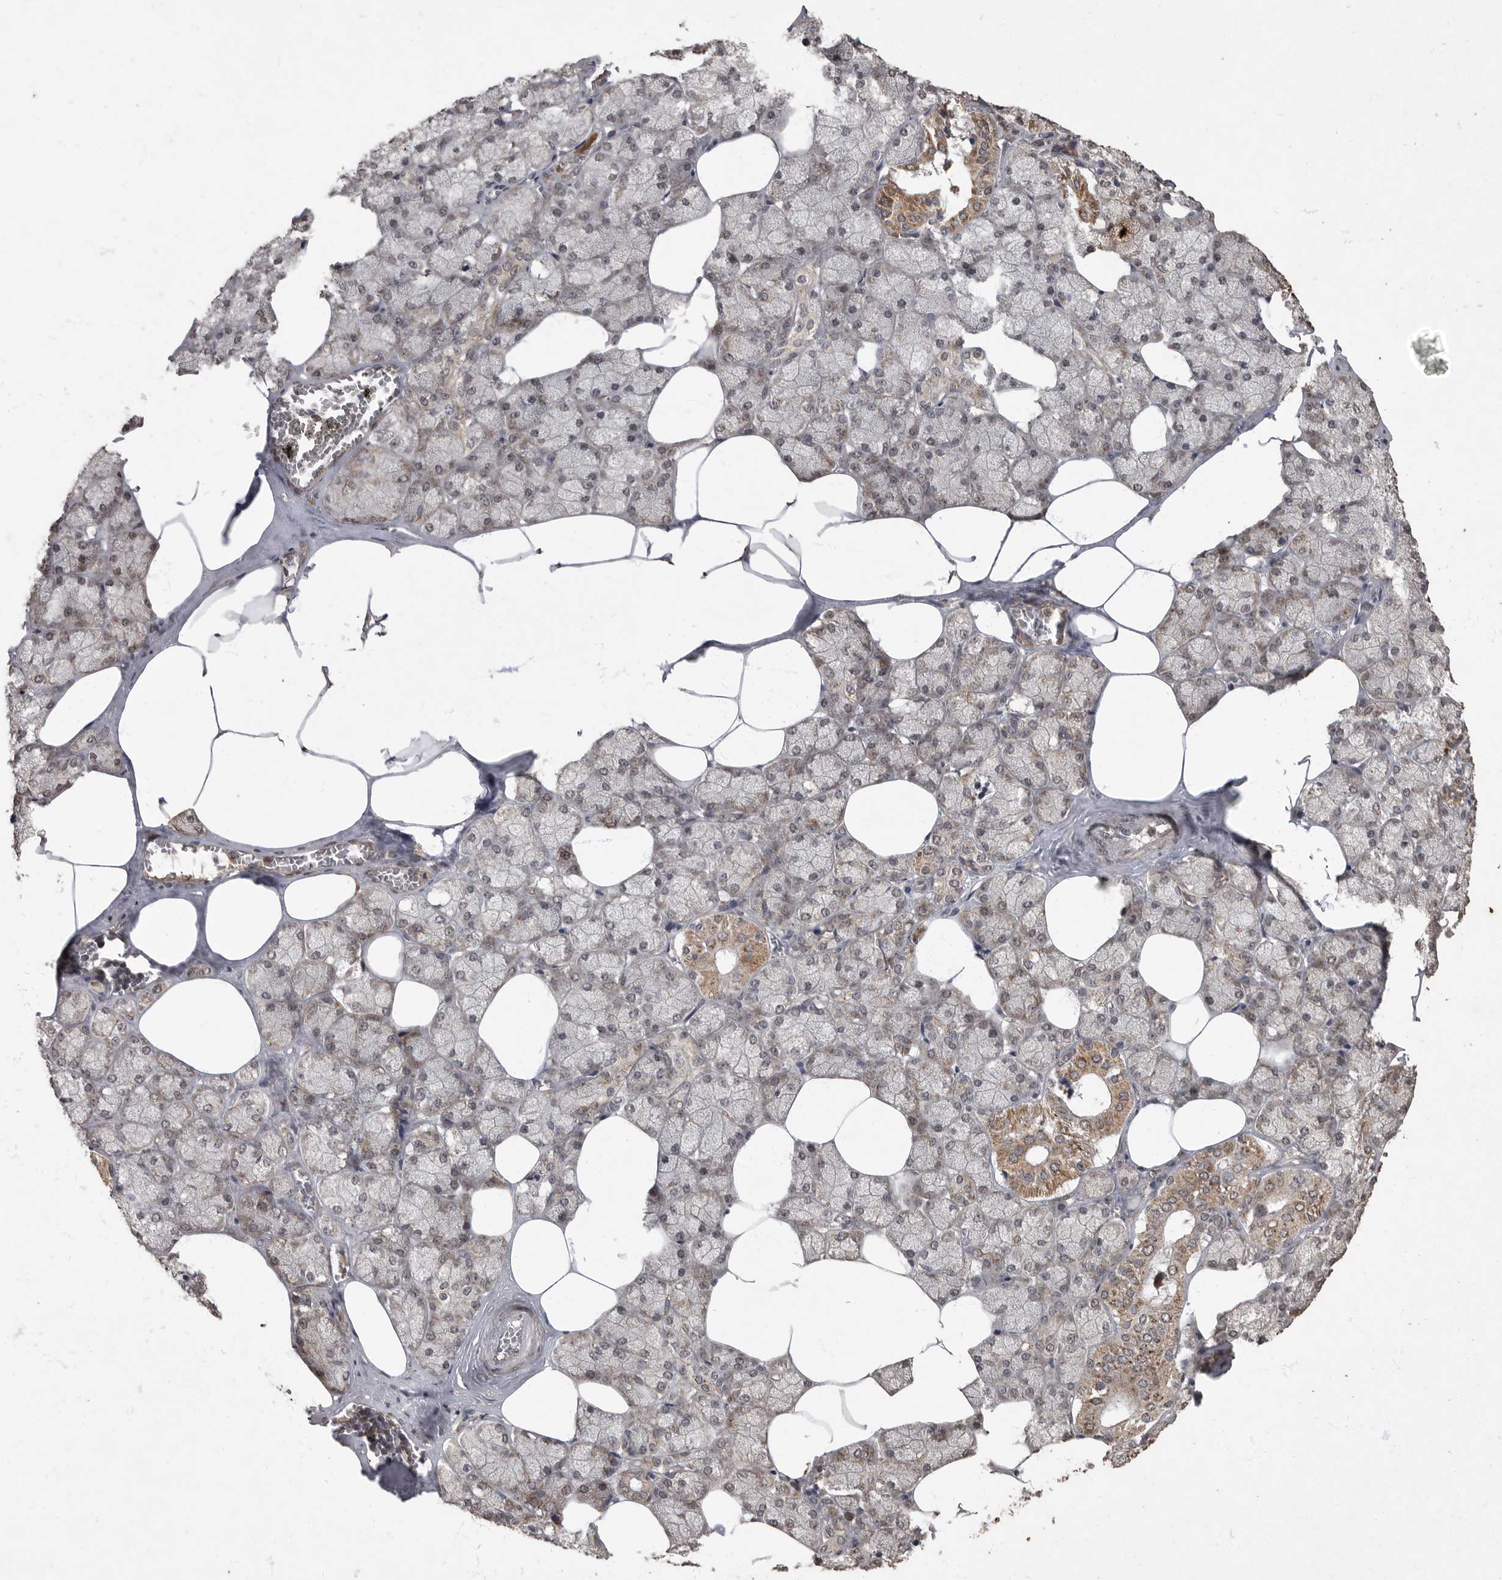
{"staining": {"intensity": "moderate", "quantity": "25%-75%", "location": "cytoplasmic/membranous,nuclear"}, "tissue": "salivary gland", "cell_type": "Glandular cells", "image_type": "normal", "snomed": [{"axis": "morphology", "description": "Normal tissue, NOS"}, {"axis": "topography", "description": "Salivary gland"}], "caption": "Immunohistochemical staining of unremarkable human salivary gland shows 25%-75% levels of moderate cytoplasmic/membranous,nuclear protein positivity in approximately 25%-75% of glandular cells. (Stains: DAB in brown, nuclei in blue, Microscopy: brightfield microscopy at high magnification).", "gene": "MAFG", "patient": {"sex": "male", "age": 62}}